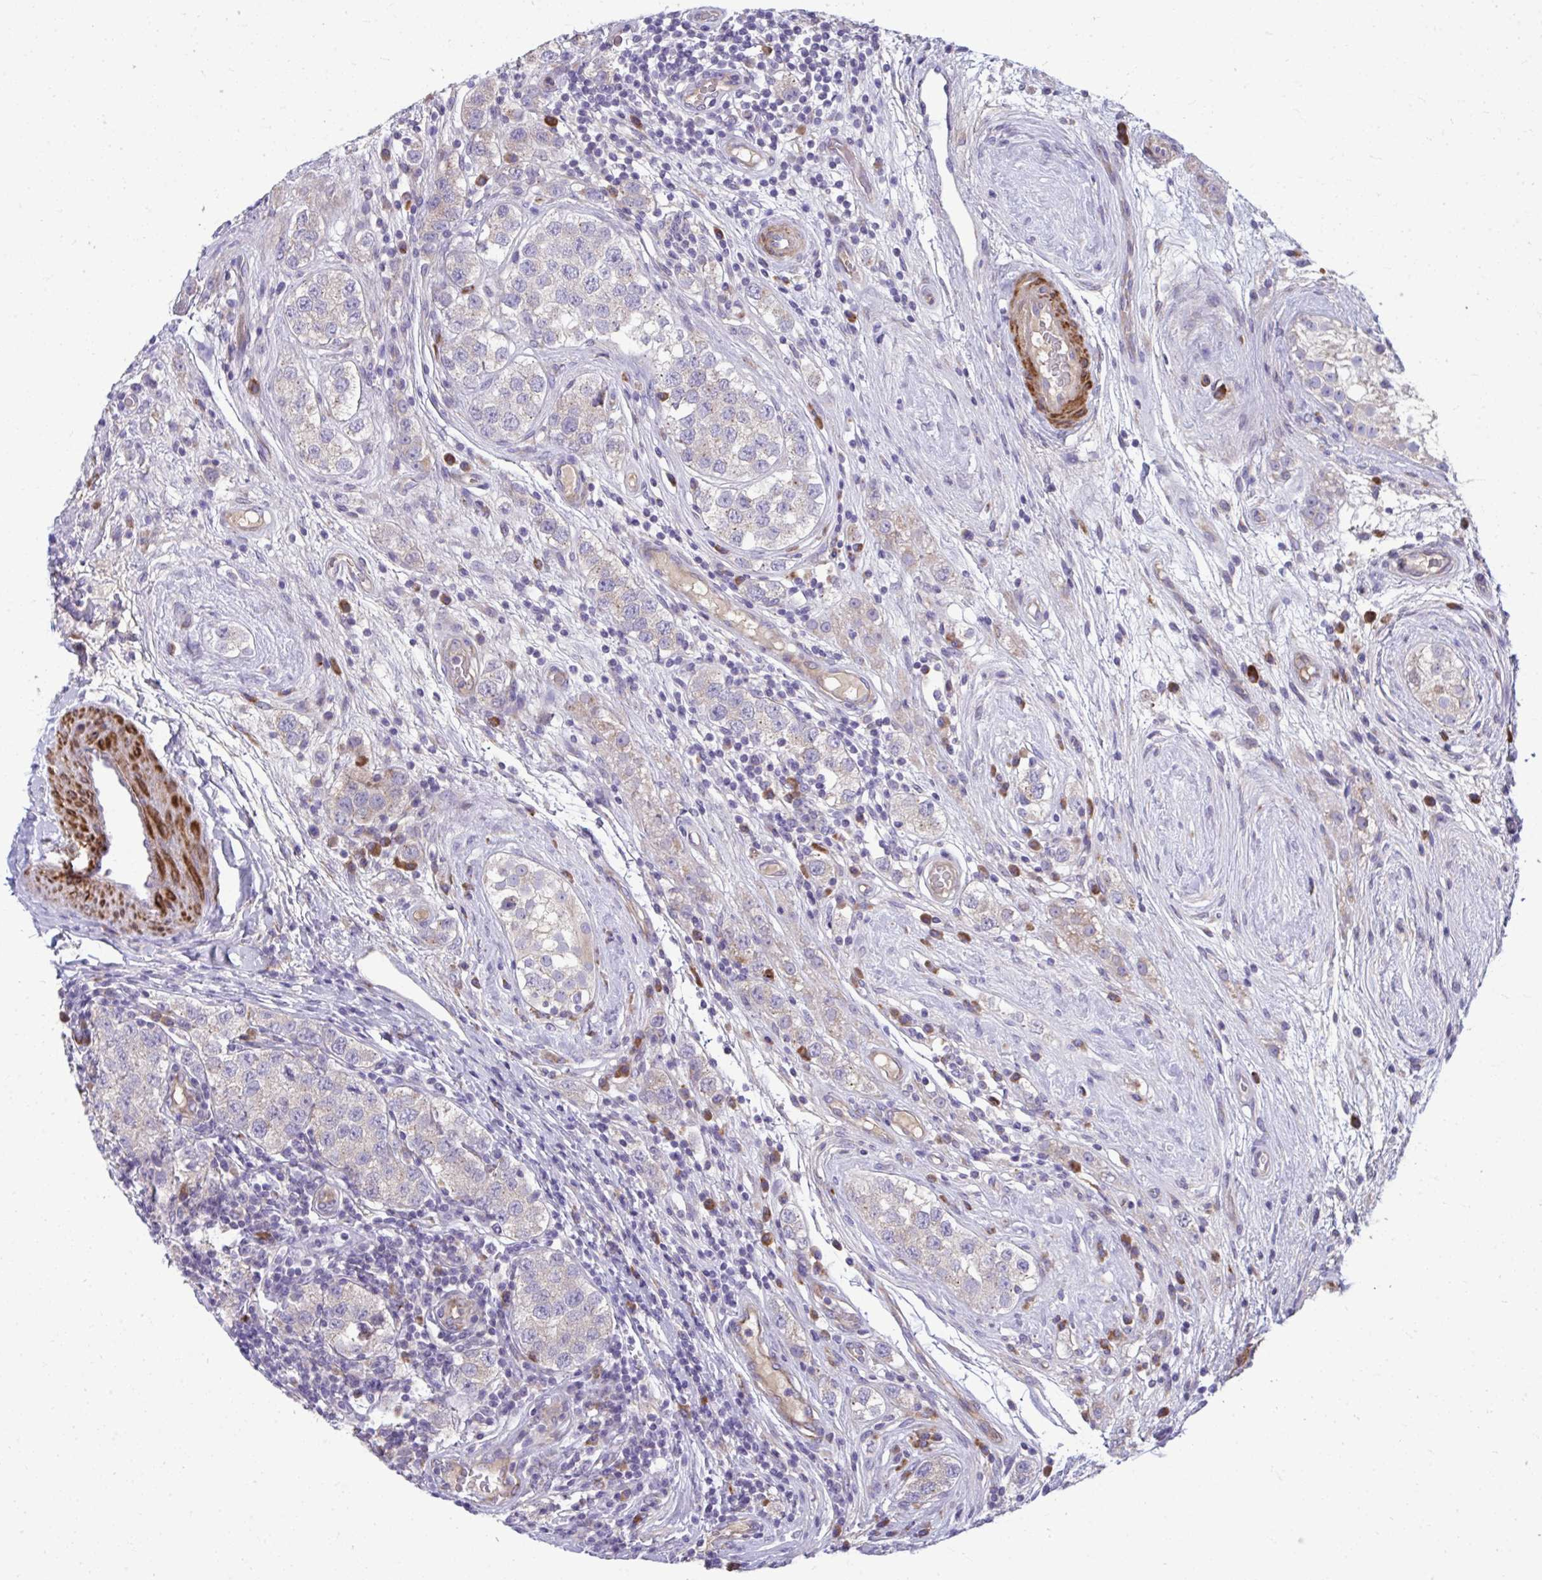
{"staining": {"intensity": "negative", "quantity": "none", "location": "none"}, "tissue": "testis cancer", "cell_type": "Tumor cells", "image_type": "cancer", "snomed": [{"axis": "morphology", "description": "Seminoma, NOS"}, {"axis": "topography", "description": "Testis"}], "caption": "An immunohistochemistry (IHC) image of seminoma (testis) is shown. There is no staining in tumor cells of seminoma (testis). The staining was performed using DAB to visualize the protein expression in brown, while the nuclei were stained in blue with hematoxylin (Magnification: 20x).", "gene": "PIGZ", "patient": {"sex": "male", "age": 34}}